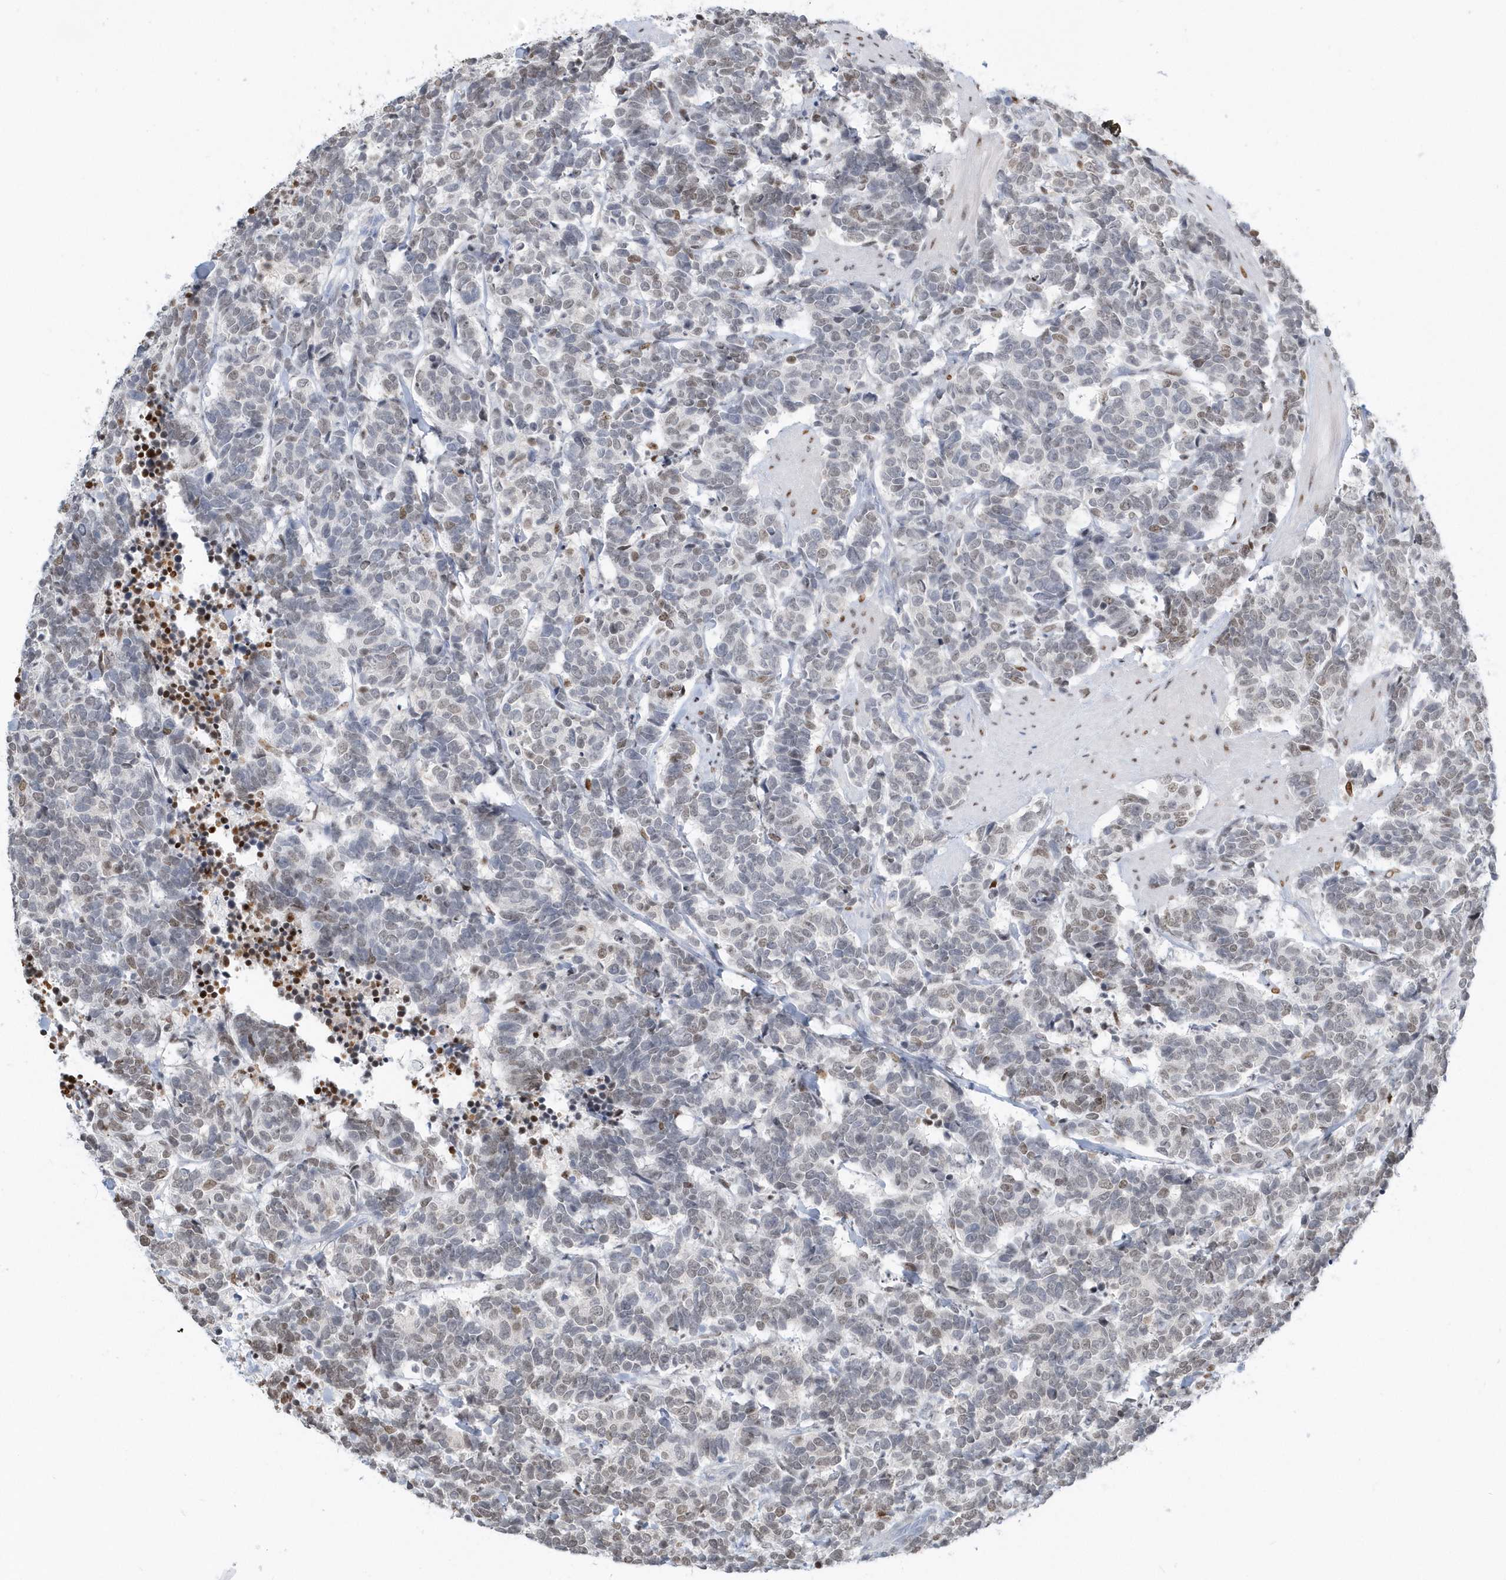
{"staining": {"intensity": "weak", "quantity": "<25%", "location": "nuclear"}, "tissue": "carcinoid", "cell_type": "Tumor cells", "image_type": "cancer", "snomed": [{"axis": "morphology", "description": "Carcinoma, NOS"}, {"axis": "morphology", "description": "Carcinoid, malignant, NOS"}, {"axis": "topography", "description": "Urinary bladder"}], "caption": "IHC of human carcinoid exhibits no staining in tumor cells.", "gene": "MACROH2A2", "patient": {"sex": "male", "age": 57}}